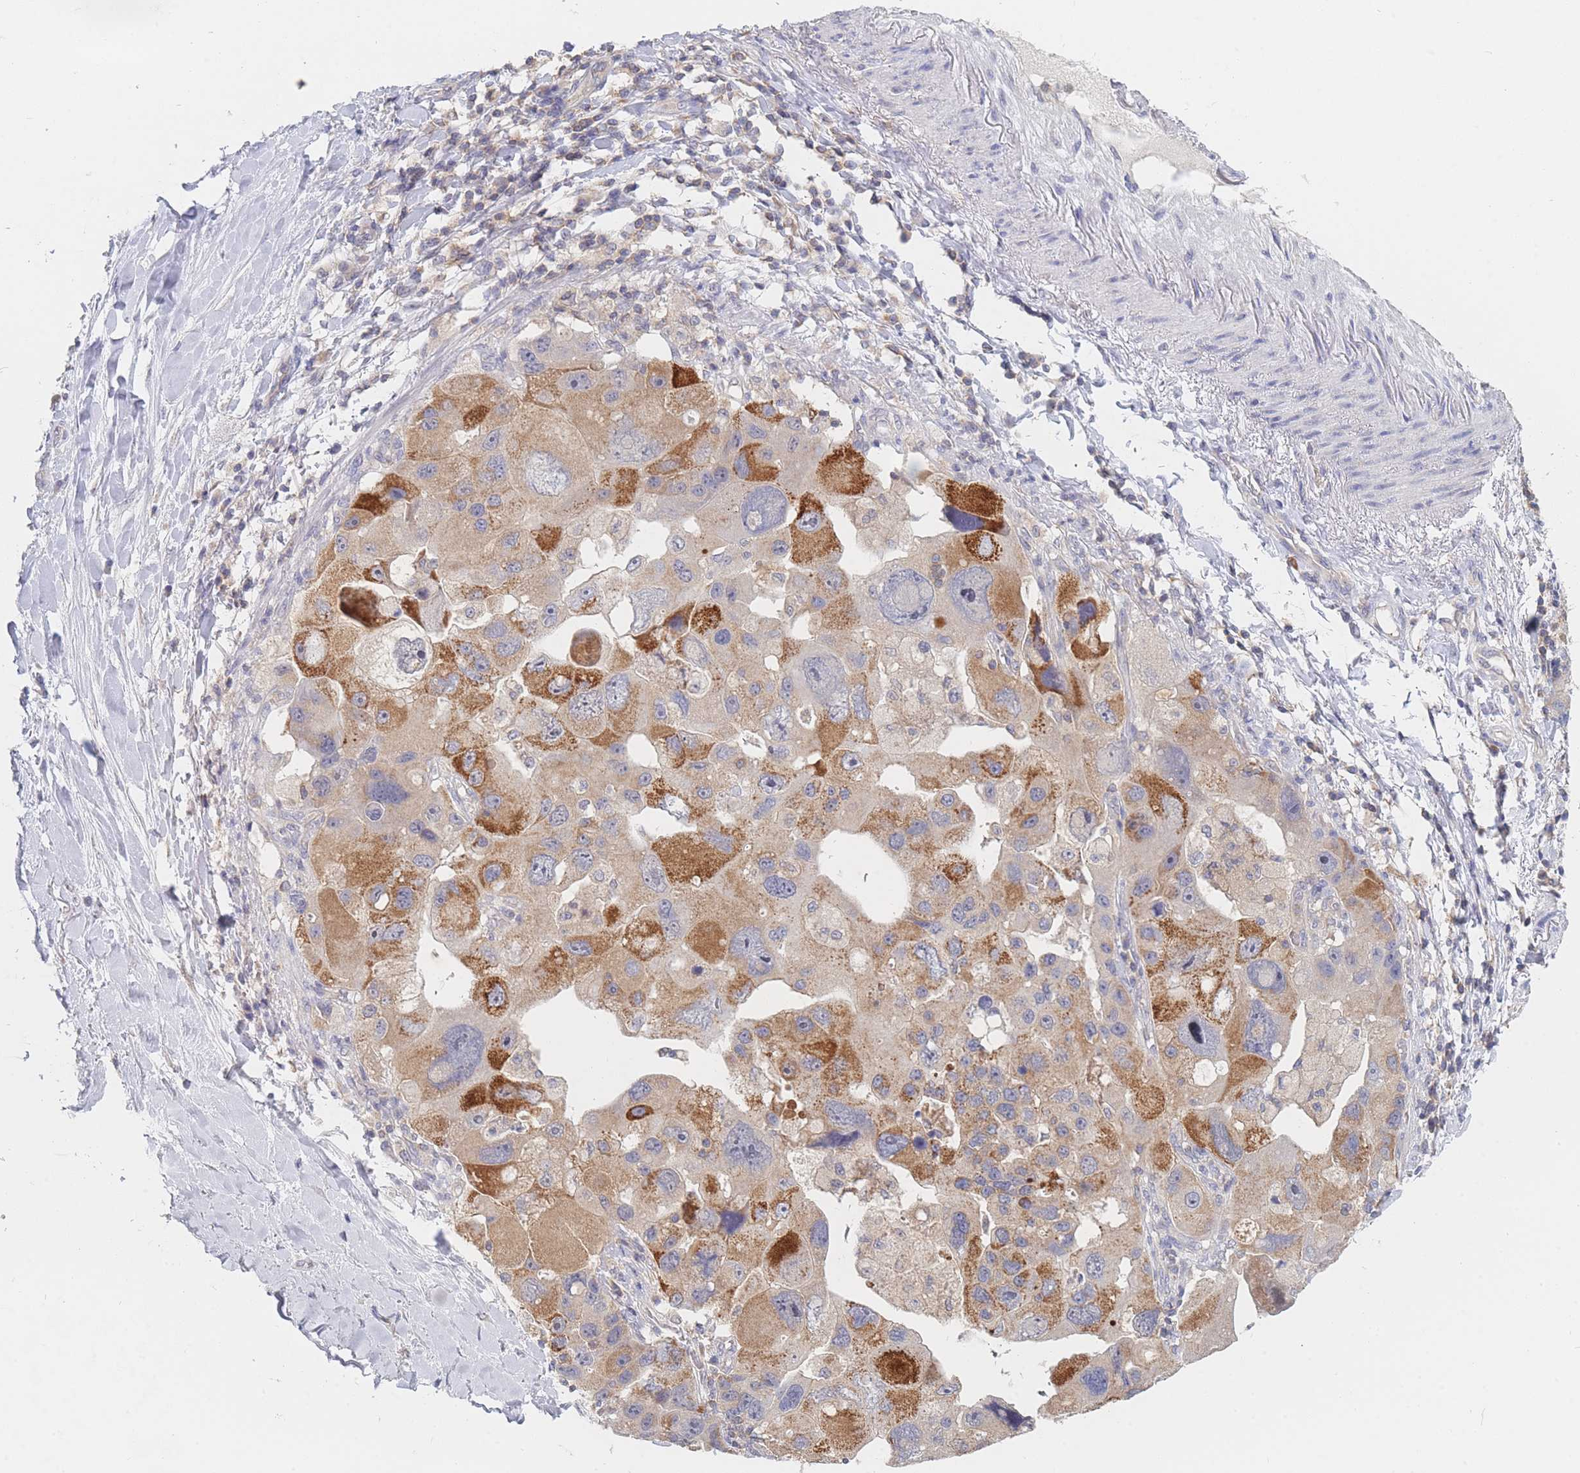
{"staining": {"intensity": "moderate", "quantity": "25%-75%", "location": "cytoplasmic/membranous"}, "tissue": "lung cancer", "cell_type": "Tumor cells", "image_type": "cancer", "snomed": [{"axis": "morphology", "description": "Adenocarcinoma, NOS"}, {"axis": "topography", "description": "Lung"}], "caption": "A brown stain labels moderate cytoplasmic/membranous expression of a protein in human lung cancer tumor cells. The protein is stained brown, and the nuclei are stained in blue (DAB (3,3'-diaminobenzidine) IHC with brightfield microscopy, high magnification).", "gene": "PPP6C", "patient": {"sex": "female", "age": 54}}